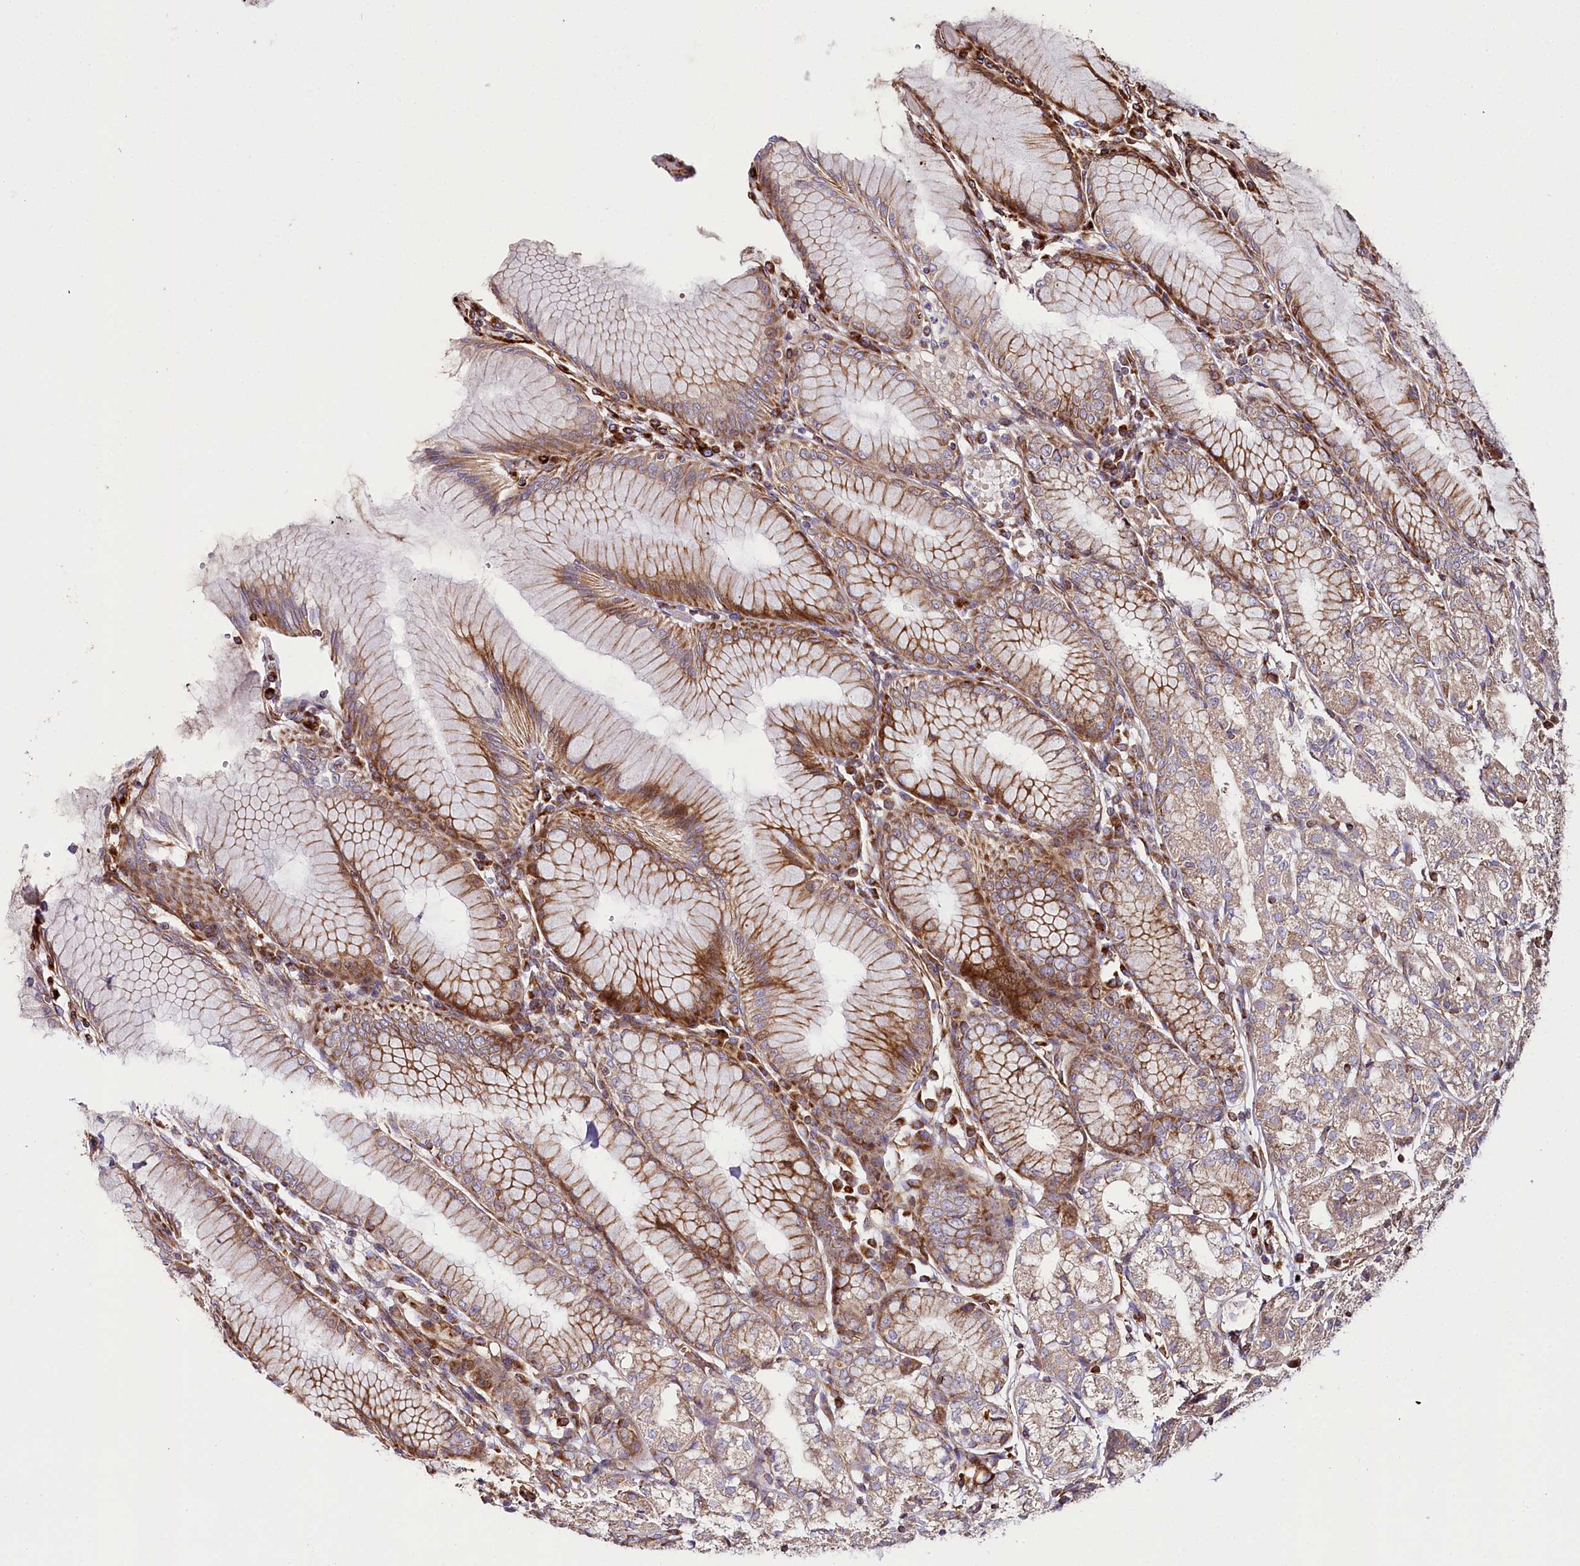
{"staining": {"intensity": "strong", "quantity": ">75%", "location": "cytoplasmic/membranous"}, "tissue": "stomach", "cell_type": "Glandular cells", "image_type": "normal", "snomed": [{"axis": "morphology", "description": "Normal tissue, NOS"}, {"axis": "topography", "description": "Stomach"}], "caption": "Protein staining of benign stomach displays strong cytoplasmic/membranous expression in approximately >75% of glandular cells.", "gene": "THUMPD3", "patient": {"sex": "female", "age": 57}}